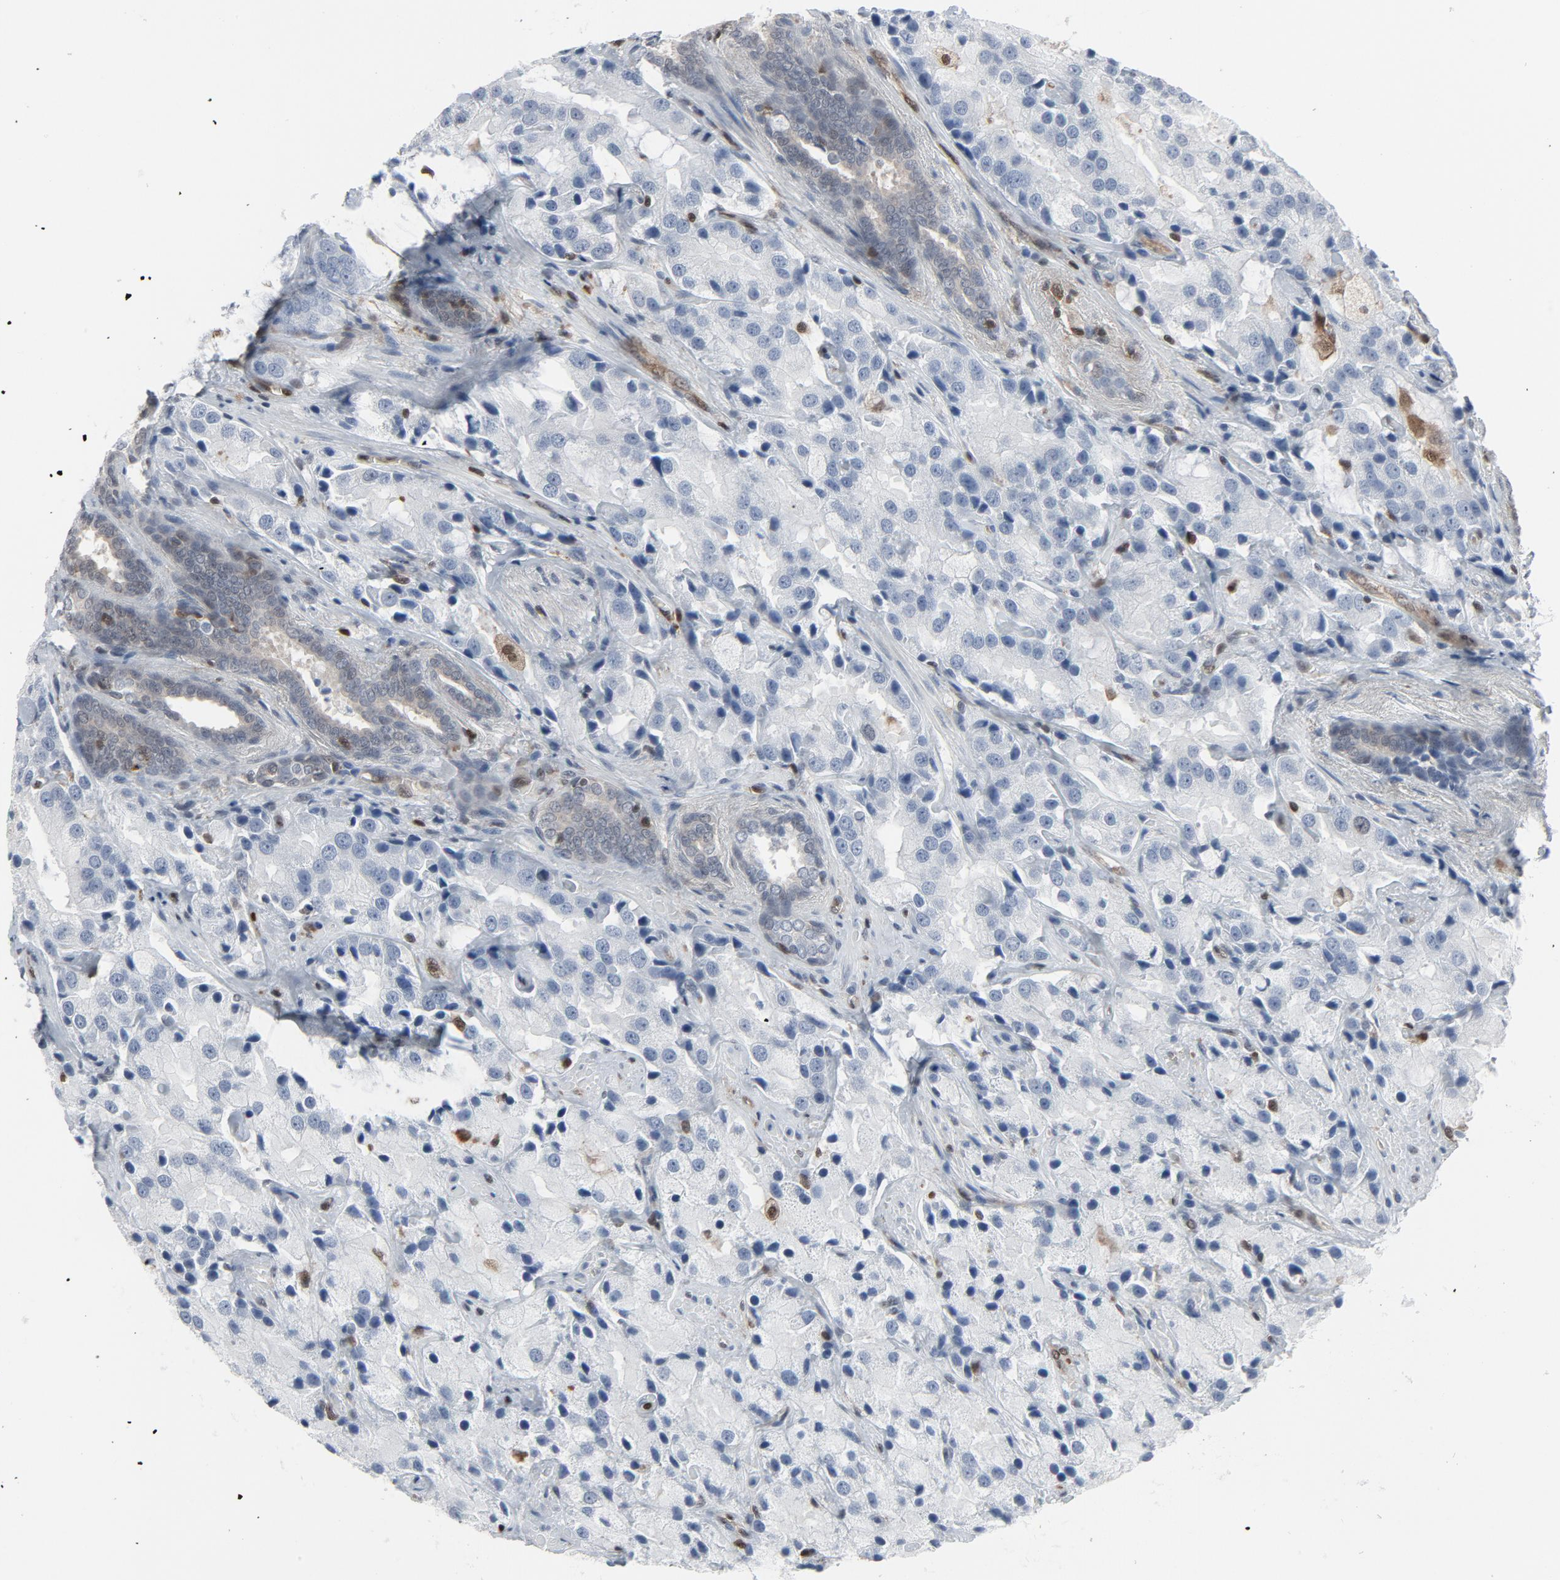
{"staining": {"intensity": "negative", "quantity": "none", "location": "none"}, "tissue": "prostate cancer", "cell_type": "Tumor cells", "image_type": "cancer", "snomed": [{"axis": "morphology", "description": "Adenocarcinoma, High grade"}, {"axis": "topography", "description": "Prostate"}], "caption": "This is an immunohistochemistry (IHC) micrograph of human prostate cancer. There is no expression in tumor cells.", "gene": "STAT5A", "patient": {"sex": "male", "age": 70}}